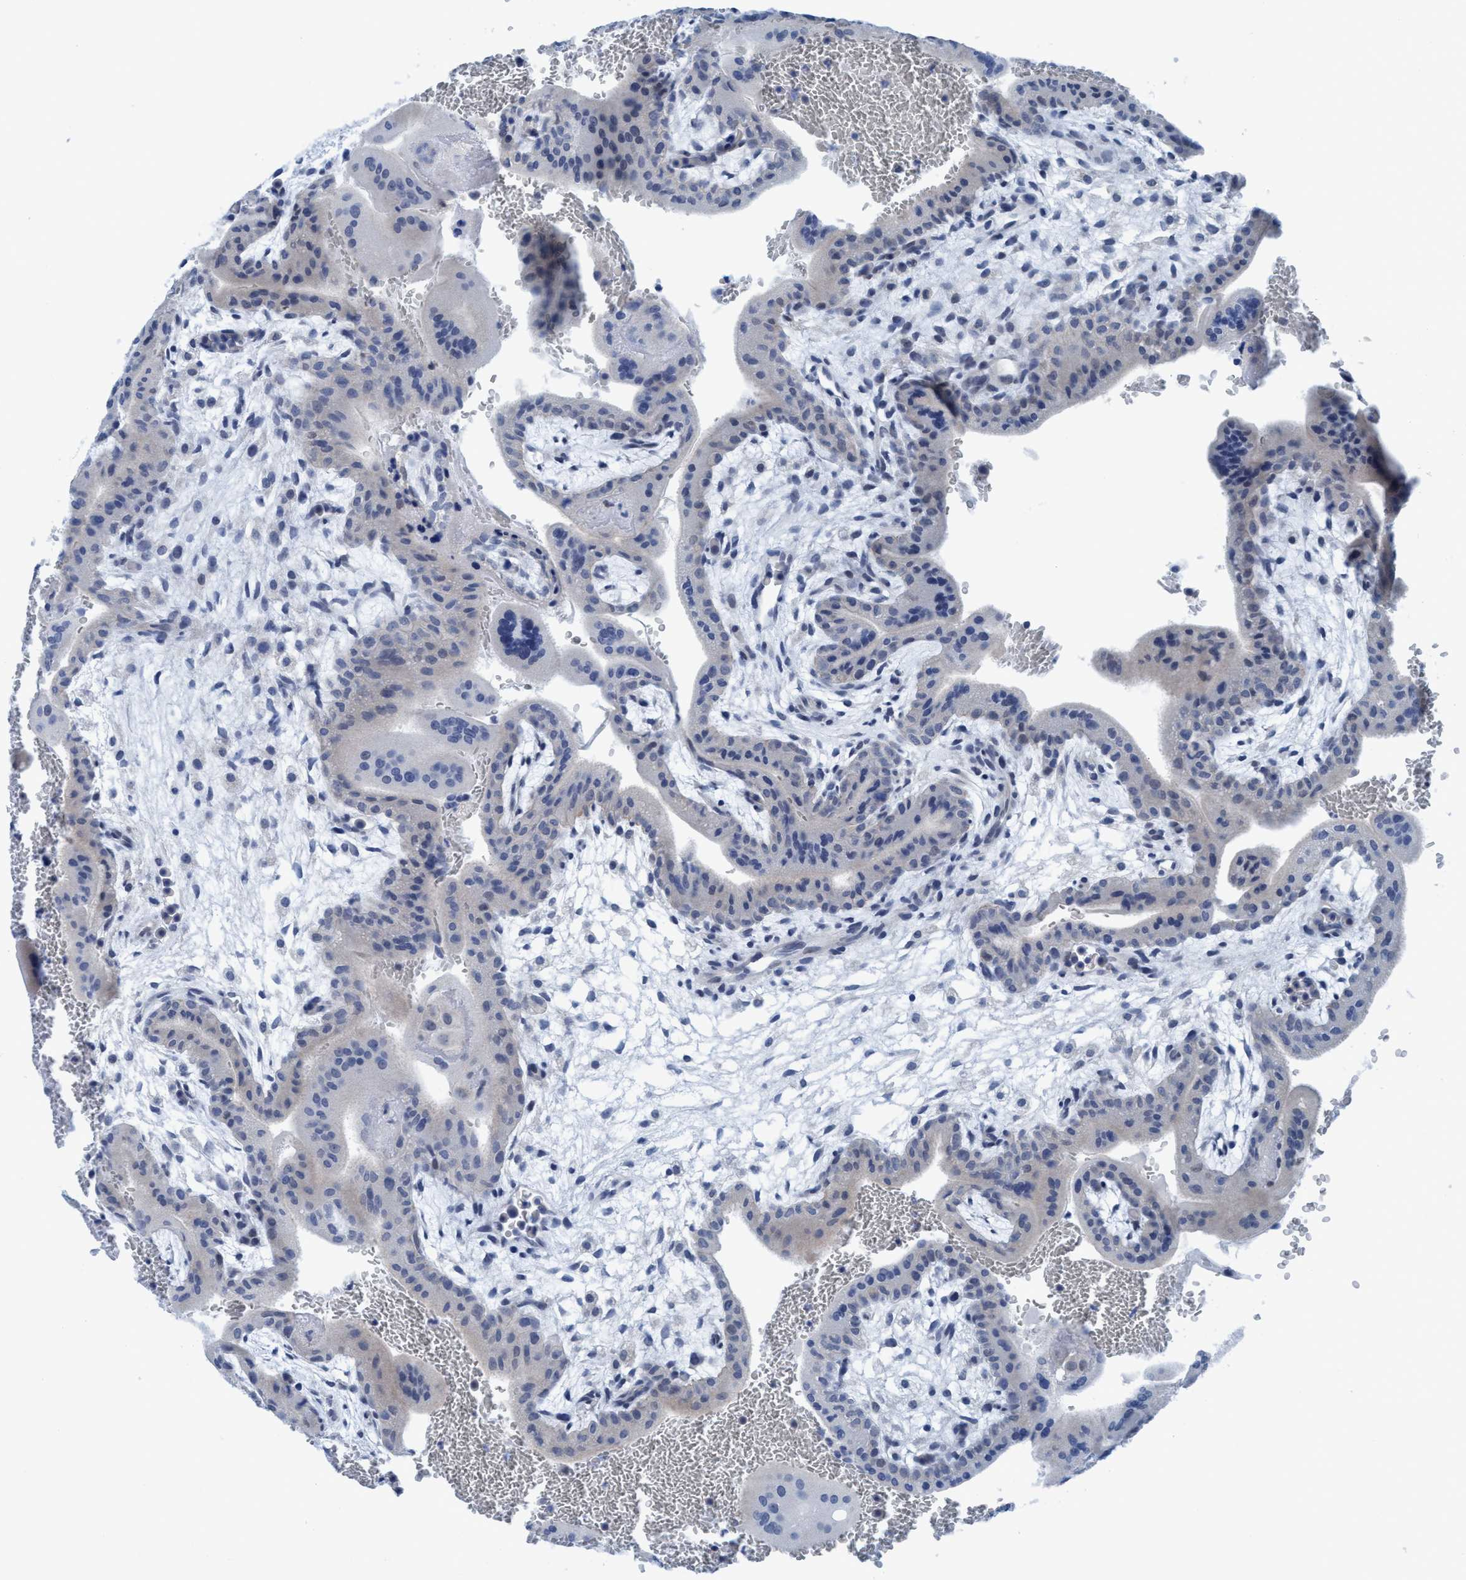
{"staining": {"intensity": "negative", "quantity": "none", "location": "none"}, "tissue": "placenta", "cell_type": "Decidual cells", "image_type": "normal", "snomed": [{"axis": "morphology", "description": "Normal tissue, NOS"}, {"axis": "topography", "description": "Placenta"}], "caption": "A photomicrograph of human placenta is negative for staining in decidual cells. Brightfield microscopy of IHC stained with DAB (3,3'-diaminobenzidine) (brown) and hematoxylin (blue), captured at high magnification.", "gene": "DNAI1", "patient": {"sex": "female", "age": 35}}